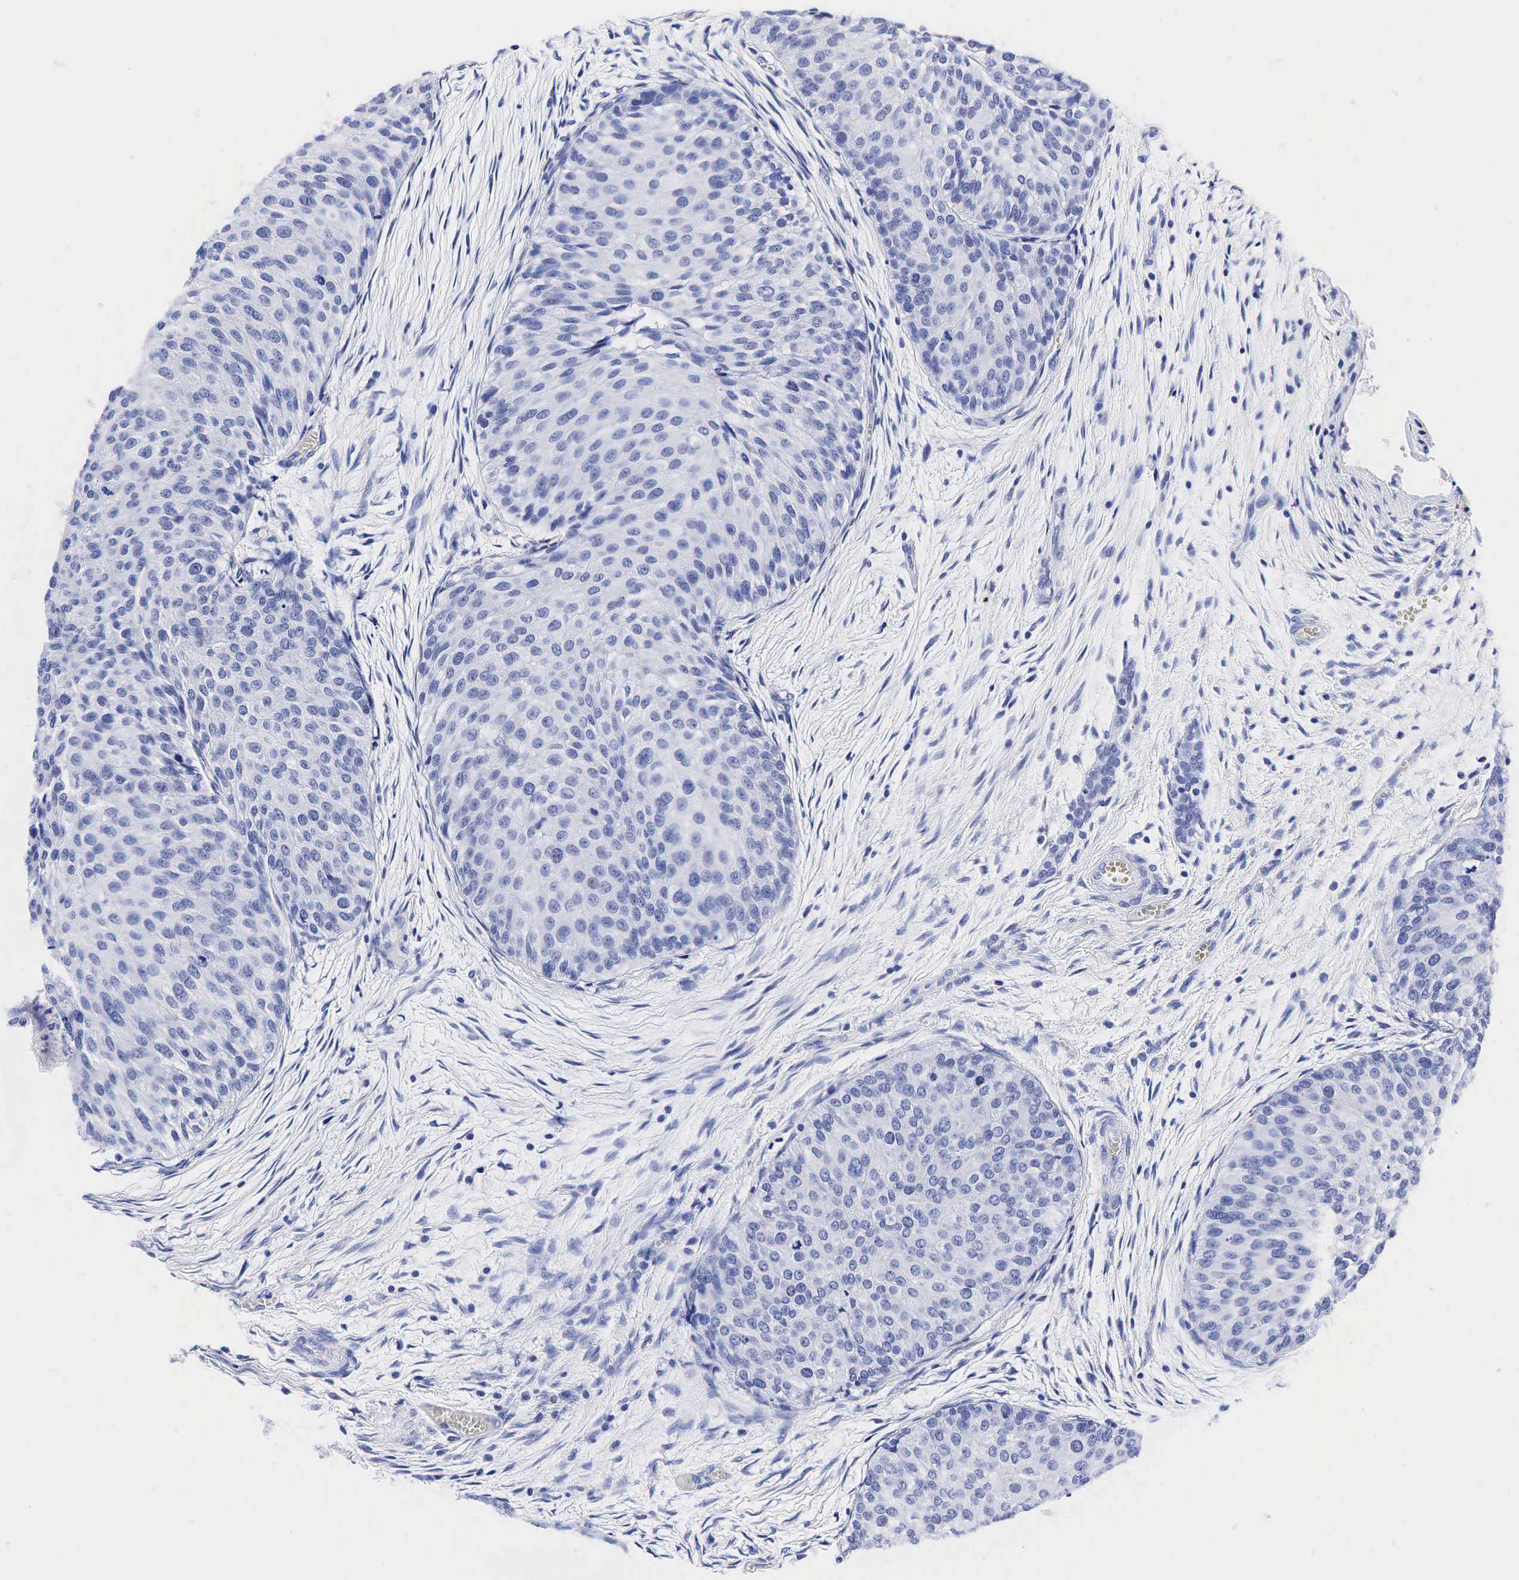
{"staining": {"intensity": "negative", "quantity": "none", "location": "none"}, "tissue": "urothelial cancer", "cell_type": "Tumor cells", "image_type": "cancer", "snomed": [{"axis": "morphology", "description": "Urothelial carcinoma, Low grade"}, {"axis": "topography", "description": "Urinary bladder"}], "caption": "Tumor cells show no significant staining in low-grade urothelial carcinoma.", "gene": "TG", "patient": {"sex": "male", "age": 84}}